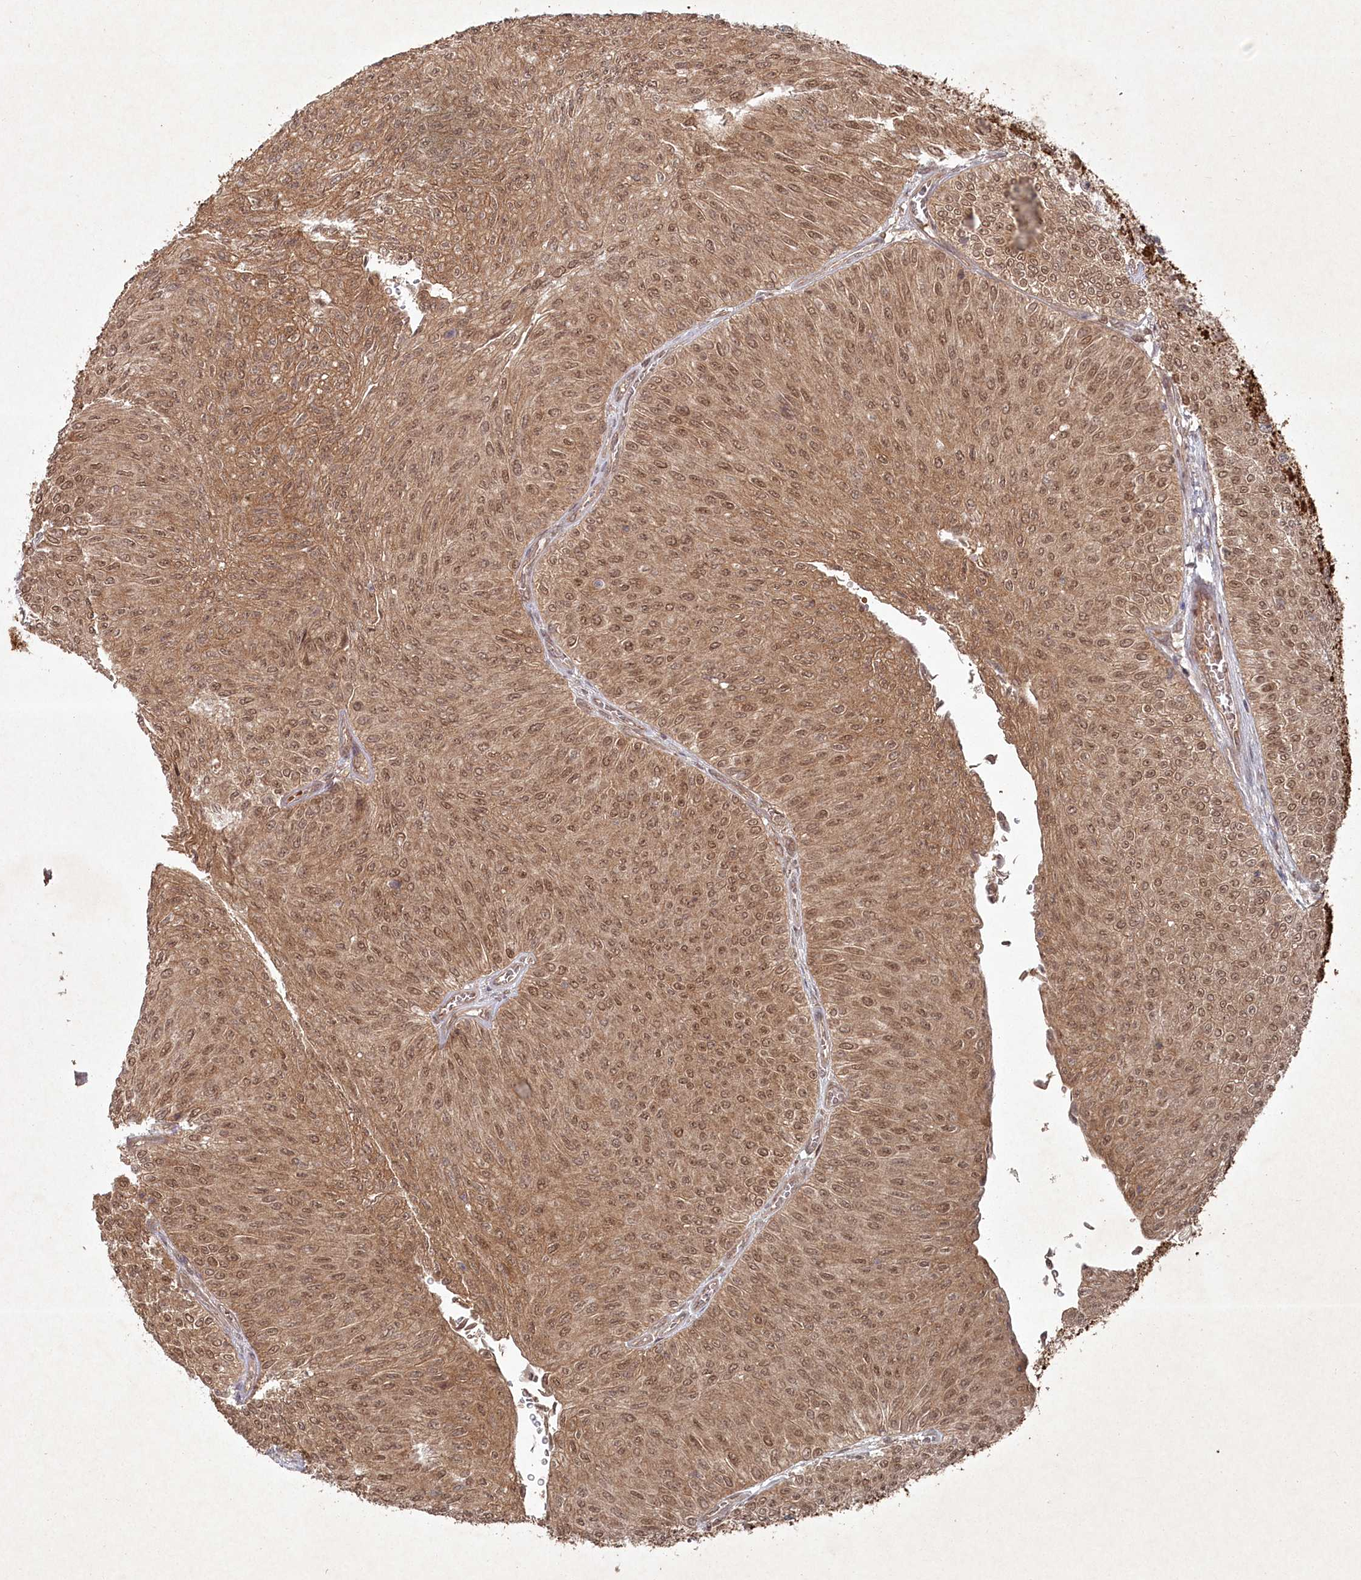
{"staining": {"intensity": "moderate", "quantity": ">75%", "location": "cytoplasmic/membranous,nuclear"}, "tissue": "urothelial cancer", "cell_type": "Tumor cells", "image_type": "cancer", "snomed": [{"axis": "morphology", "description": "Urothelial carcinoma, Low grade"}, {"axis": "topography", "description": "Urinary bladder"}], "caption": "Urothelial cancer stained with DAB (3,3'-diaminobenzidine) IHC exhibits medium levels of moderate cytoplasmic/membranous and nuclear staining in about >75% of tumor cells.", "gene": "FBXL17", "patient": {"sex": "male", "age": 78}}